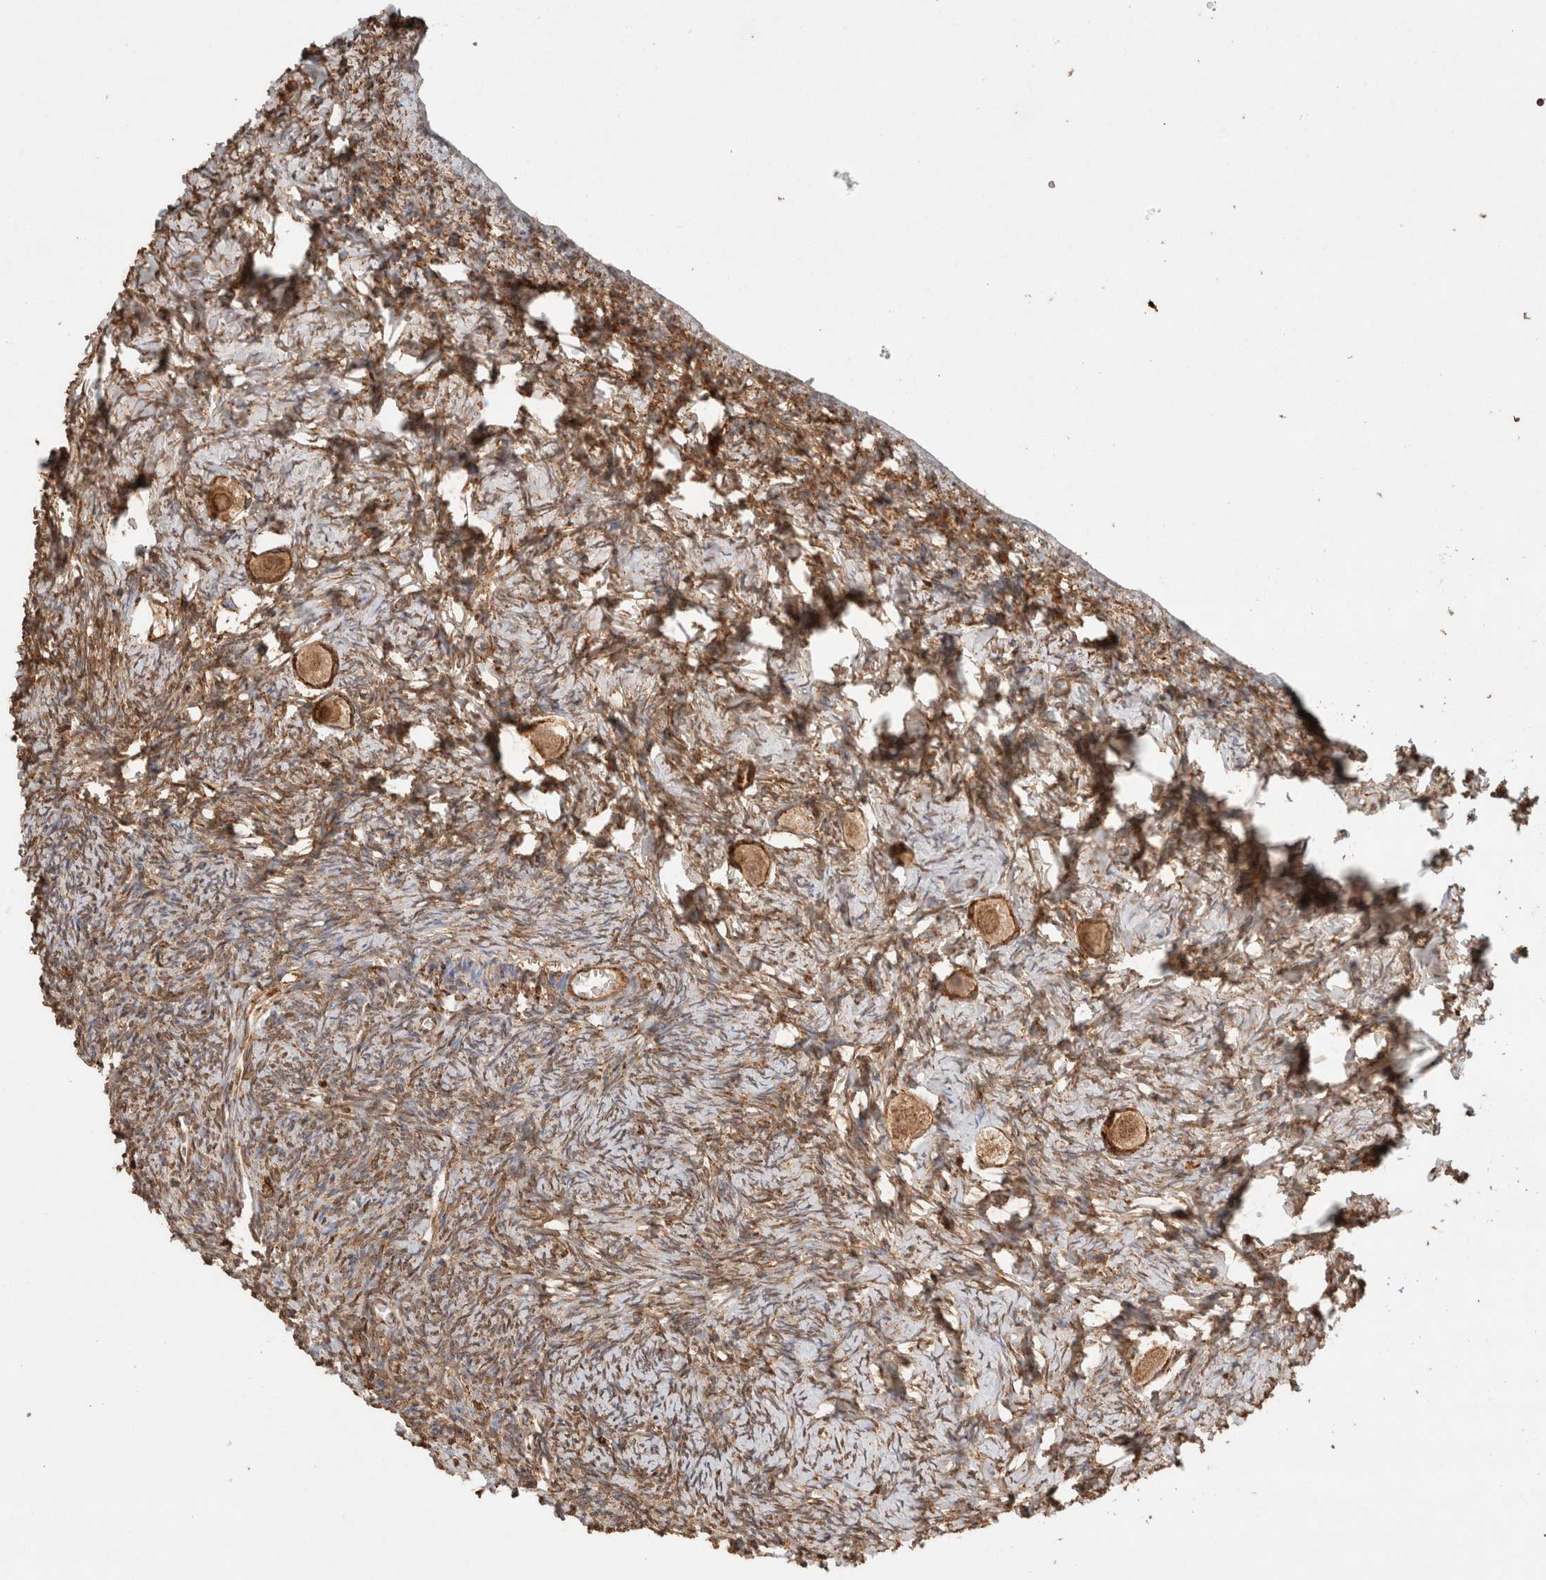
{"staining": {"intensity": "weak", "quantity": ">75%", "location": "cytoplasmic/membranous"}, "tissue": "ovary", "cell_type": "Follicle cells", "image_type": "normal", "snomed": [{"axis": "morphology", "description": "Normal tissue, NOS"}, {"axis": "topography", "description": "Ovary"}], "caption": "Ovary was stained to show a protein in brown. There is low levels of weak cytoplasmic/membranous staining in approximately >75% of follicle cells.", "gene": "ERAP1", "patient": {"sex": "female", "age": 27}}